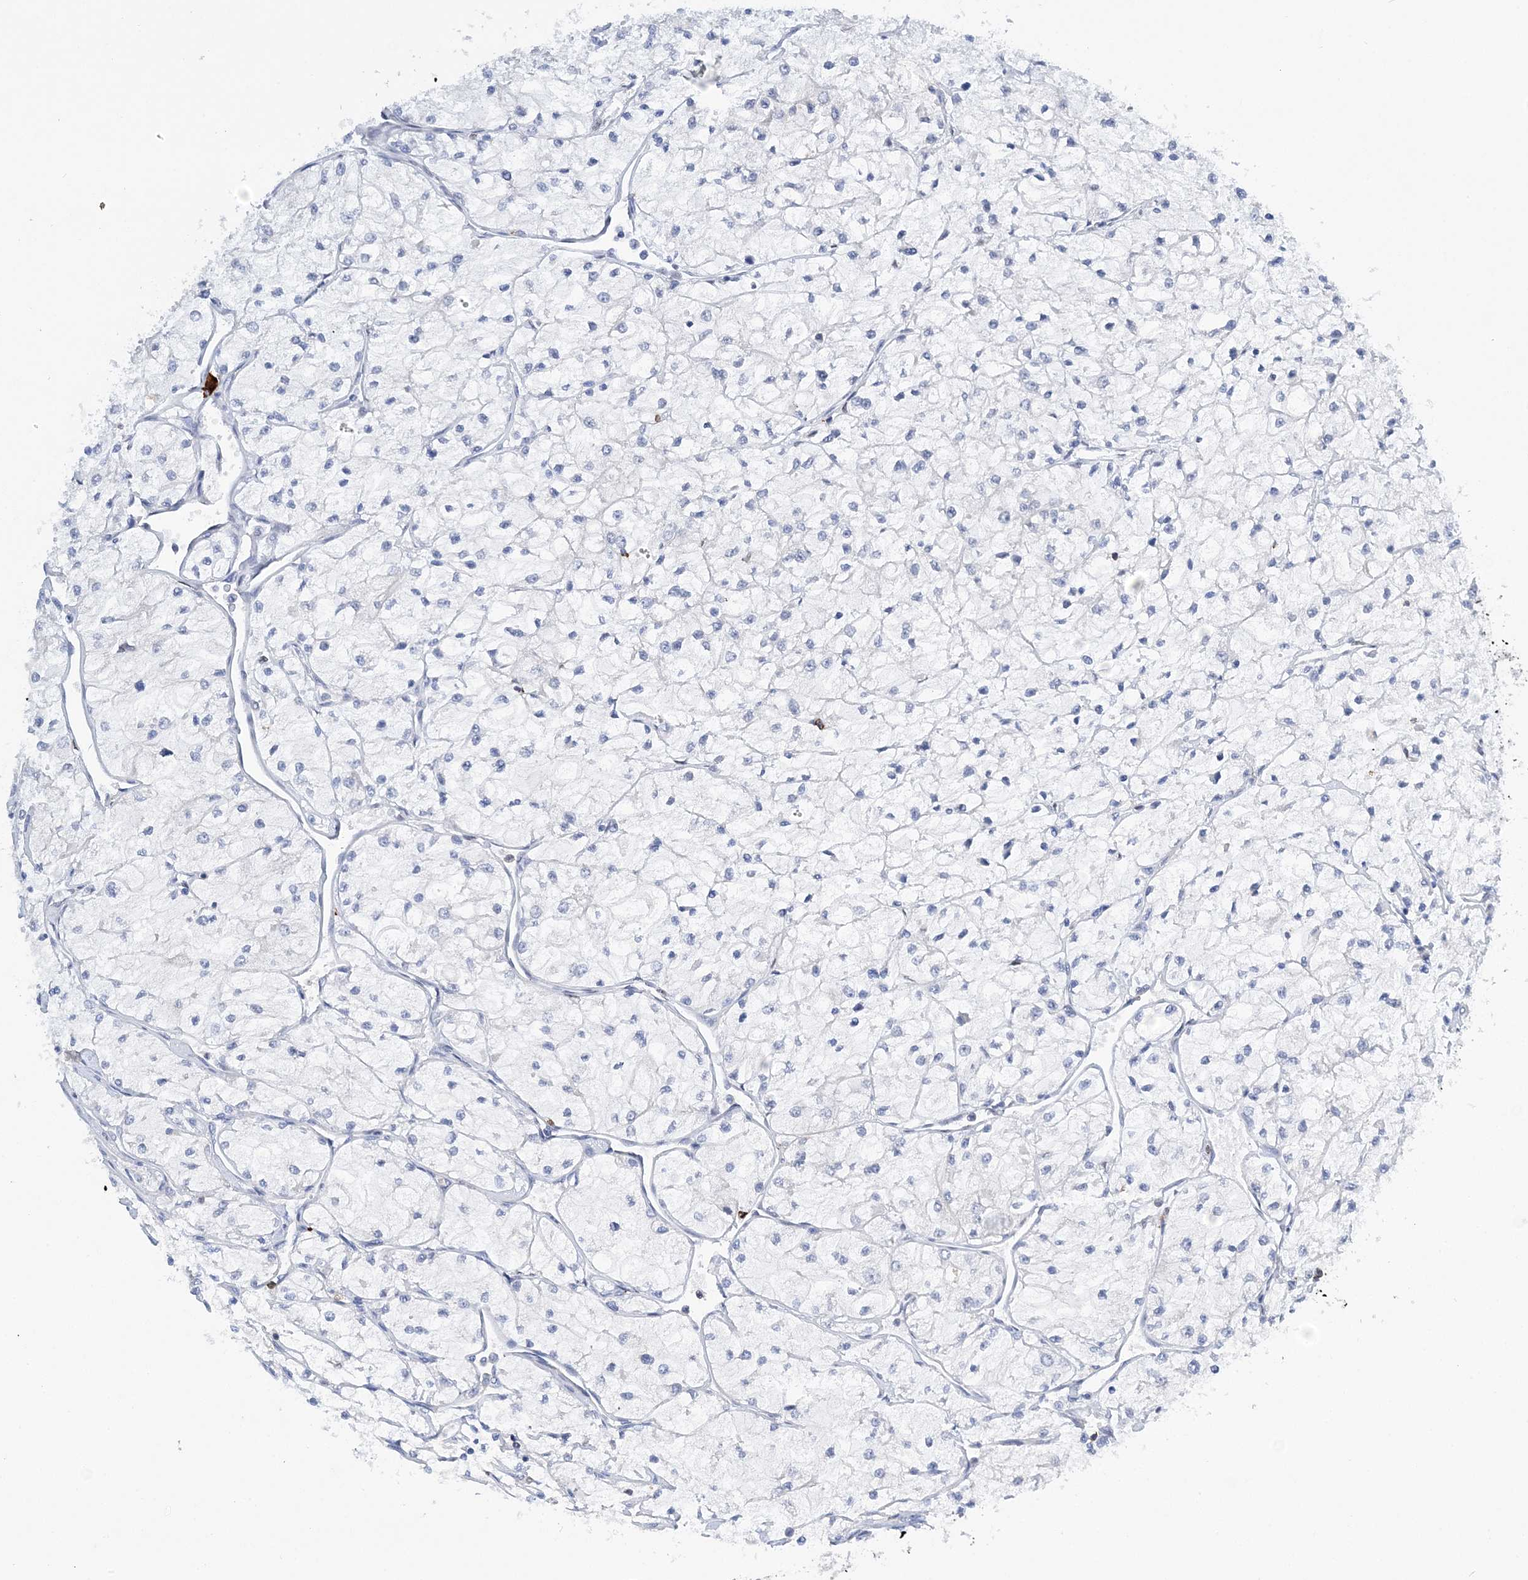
{"staining": {"intensity": "negative", "quantity": "none", "location": "none"}, "tissue": "renal cancer", "cell_type": "Tumor cells", "image_type": "cancer", "snomed": [{"axis": "morphology", "description": "Adenocarcinoma, NOS"}, {"axis": "topography", "description": "Kidney"}], "caption": "Protein analysis of renal adenocarcinoma shows no significant staining in tumor cells.", "gene": "PRMT9", "patient": {"sex": "male", "age": 80}}